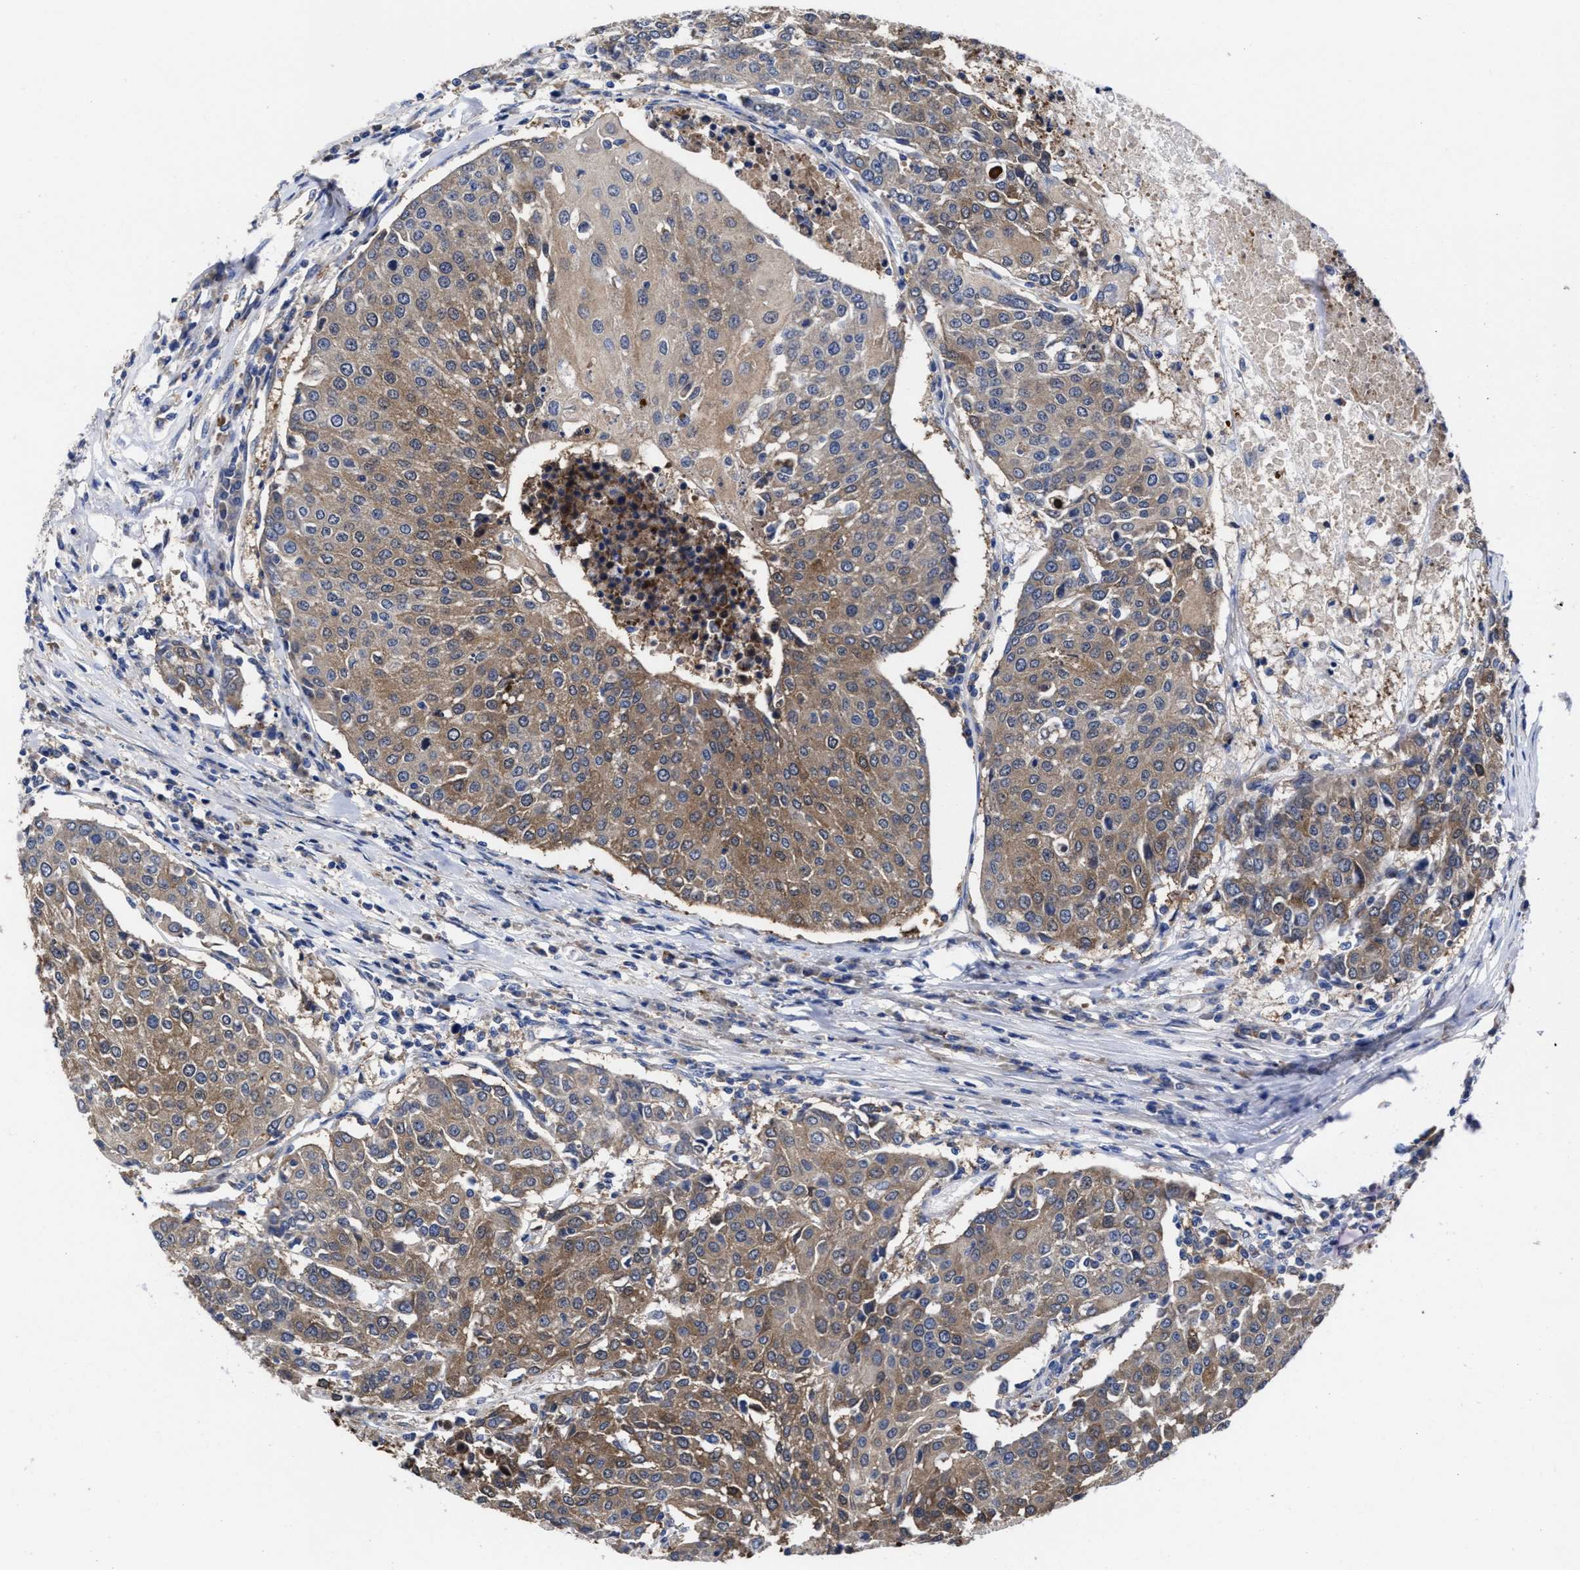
{"staining": {"intensity": "moderate", "quantity": ">75%", "location": "cytoplasmic/membranous"}, "tissue": "urothelial cancer", "cell_type": "Tumor cells", "image_type": "cancer", "snomed": [{"axis": "morphology", "description": "Urothelial carcinoma, High grade"}, {"axis": "topography", "description": "Urinary bladder"}], "caption": "DAB (3,3'-diaminobenzidine) immunohistochemical staining of human high-grade urothelial carcinoma reveals moderate cytoplasmic/membranous protein expression in about >75% of tumor cells. (Brightfield microscopy of DAB IHC at high magnification).", "gene": "TXNDC17", "patient": {"sex": "female", "age": 85}}